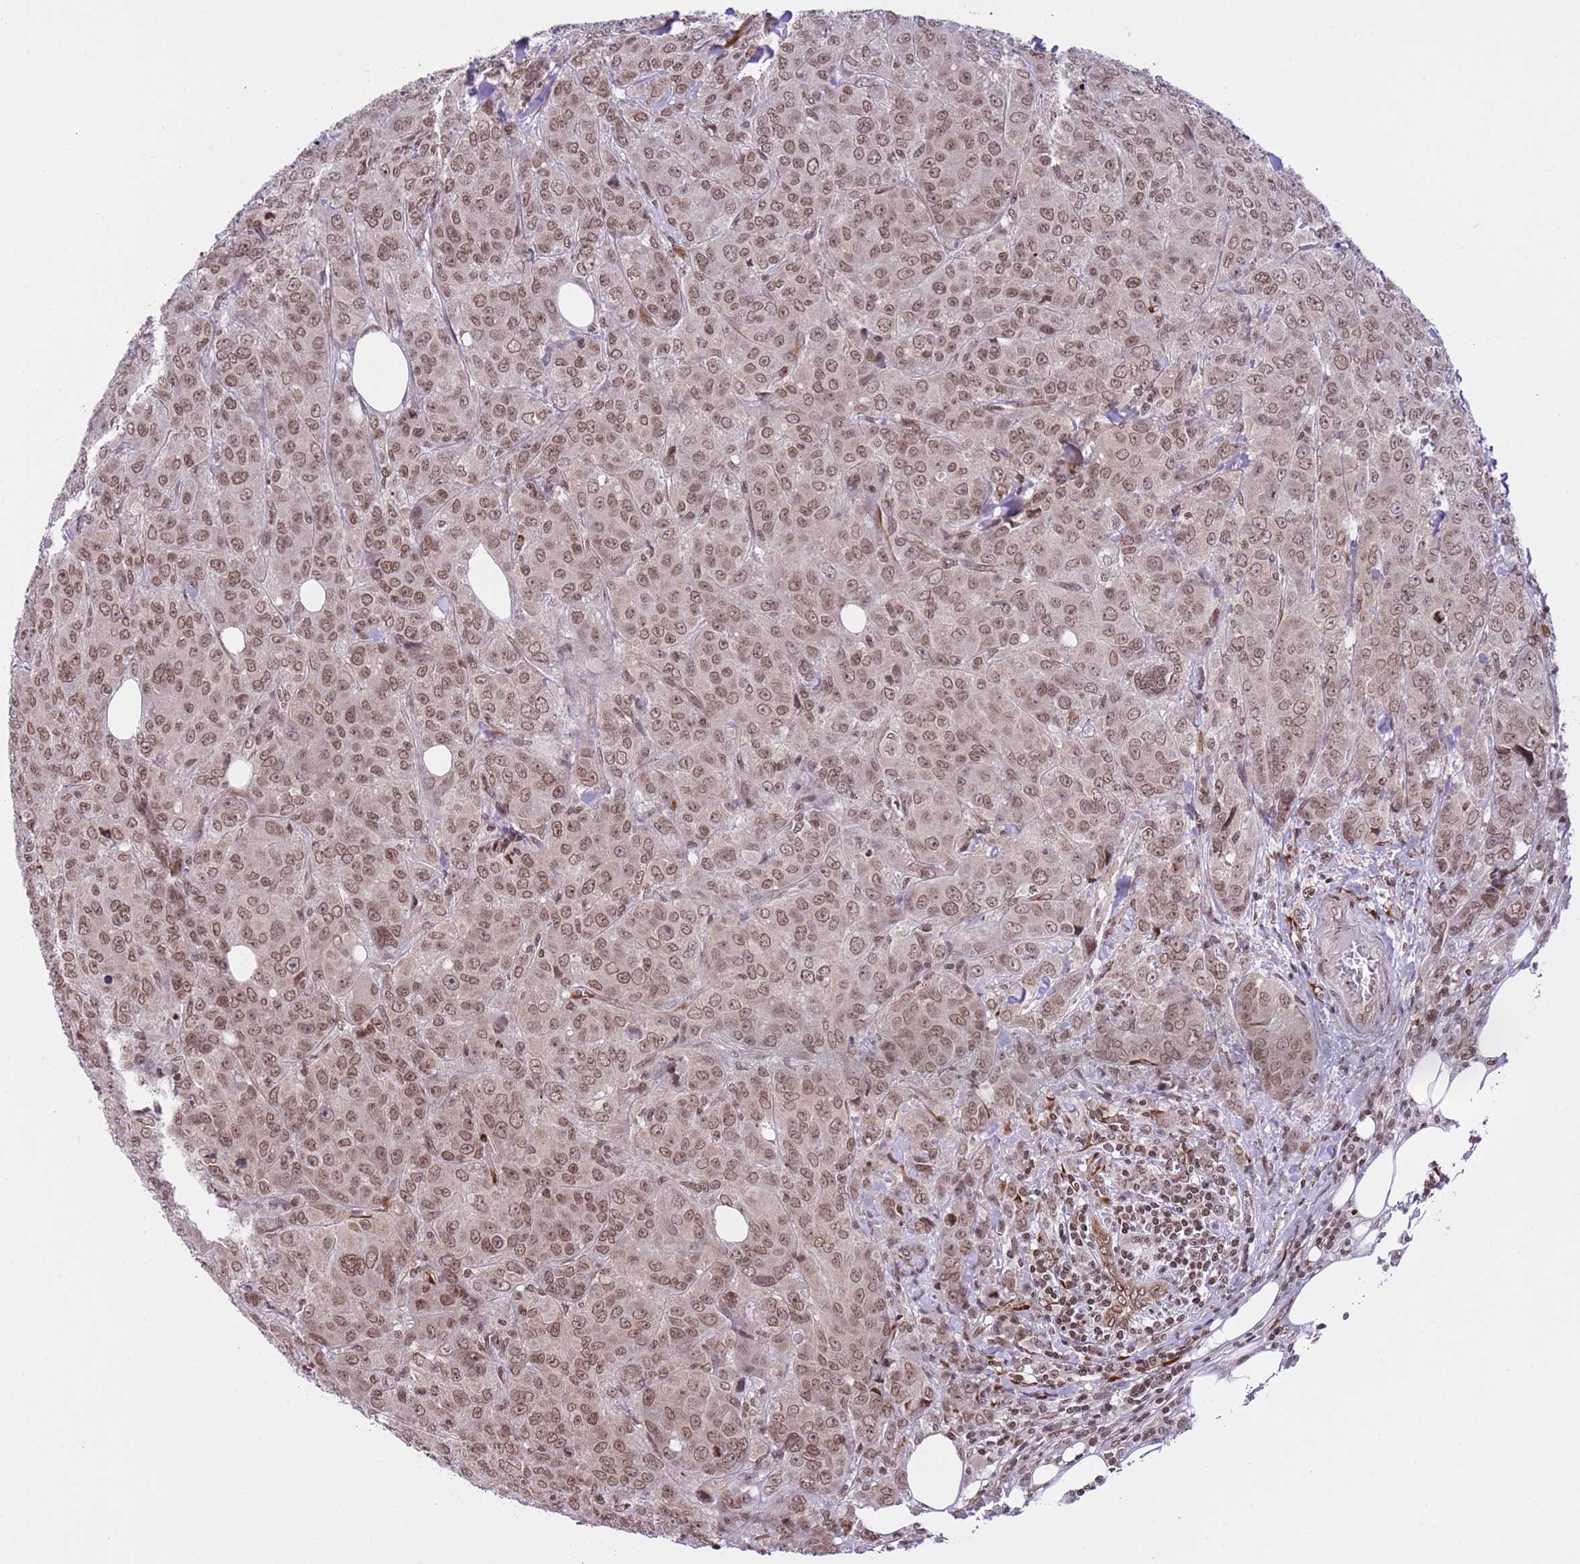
{"staining": {"intensity": "moderate", "quantity": ">75%", "location": "nuclear"}, "tissue": "breast cancer", "cell_type": "Tumor cells", "image_type": "cancer", "snomed": [{"axis": "morphology", "description": "Duct carcinoma"}, {"axis": "topography", "description": "Breast"}], "caption": "A brown stain labels moderate nuclear staining of a protein in human breast cancer tumor cells. The protein of interest is stained brown, and the nuclei are stained in blue (DAB (3,3'-diaminobenzidine) IHC with brightfield microscopy, high magnification).", "gene": "NRIP1", "patient": {"sex": "female", "age": 43}}